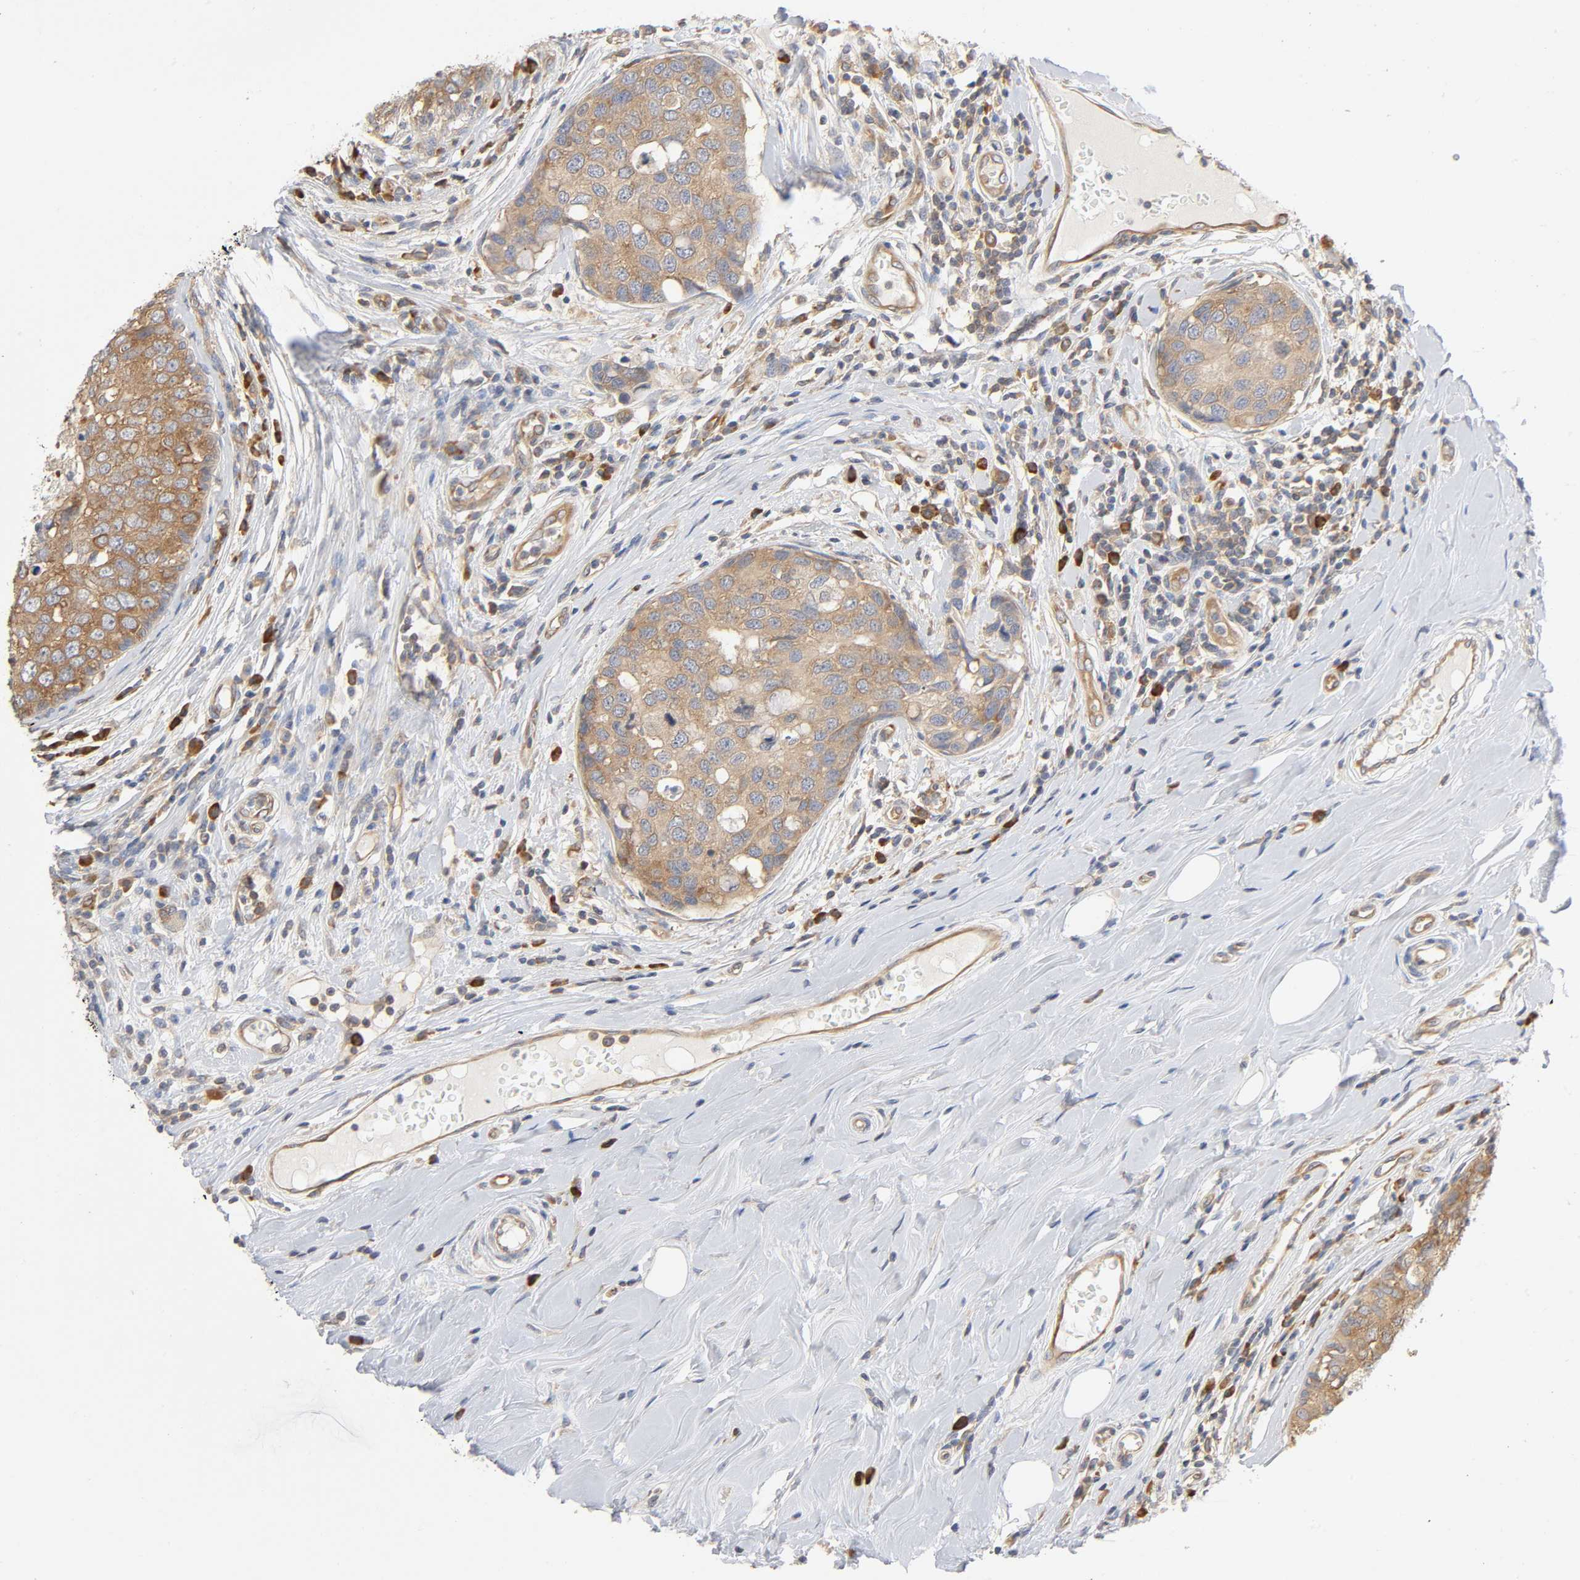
{"staining": {"intensity": "moderate", "quantity": ">75%", "location": "cytoplasmic/membranous"}, "tissue": "breast cancer", "cell_type": "Tumor cells", "image_type": "cancer", "snomed": [{"axis": "morphology", "description": "Duct carcinoma"}, {"axis": "topography", "description": "Breast"}], "caption": "Breast cancer (infiltrating ductal carcinoma) stained with a protein marker shows moderate staining in tumor cells.", "gene": "SCHIP1", "patient": {"sex": "female", "age": 27}}